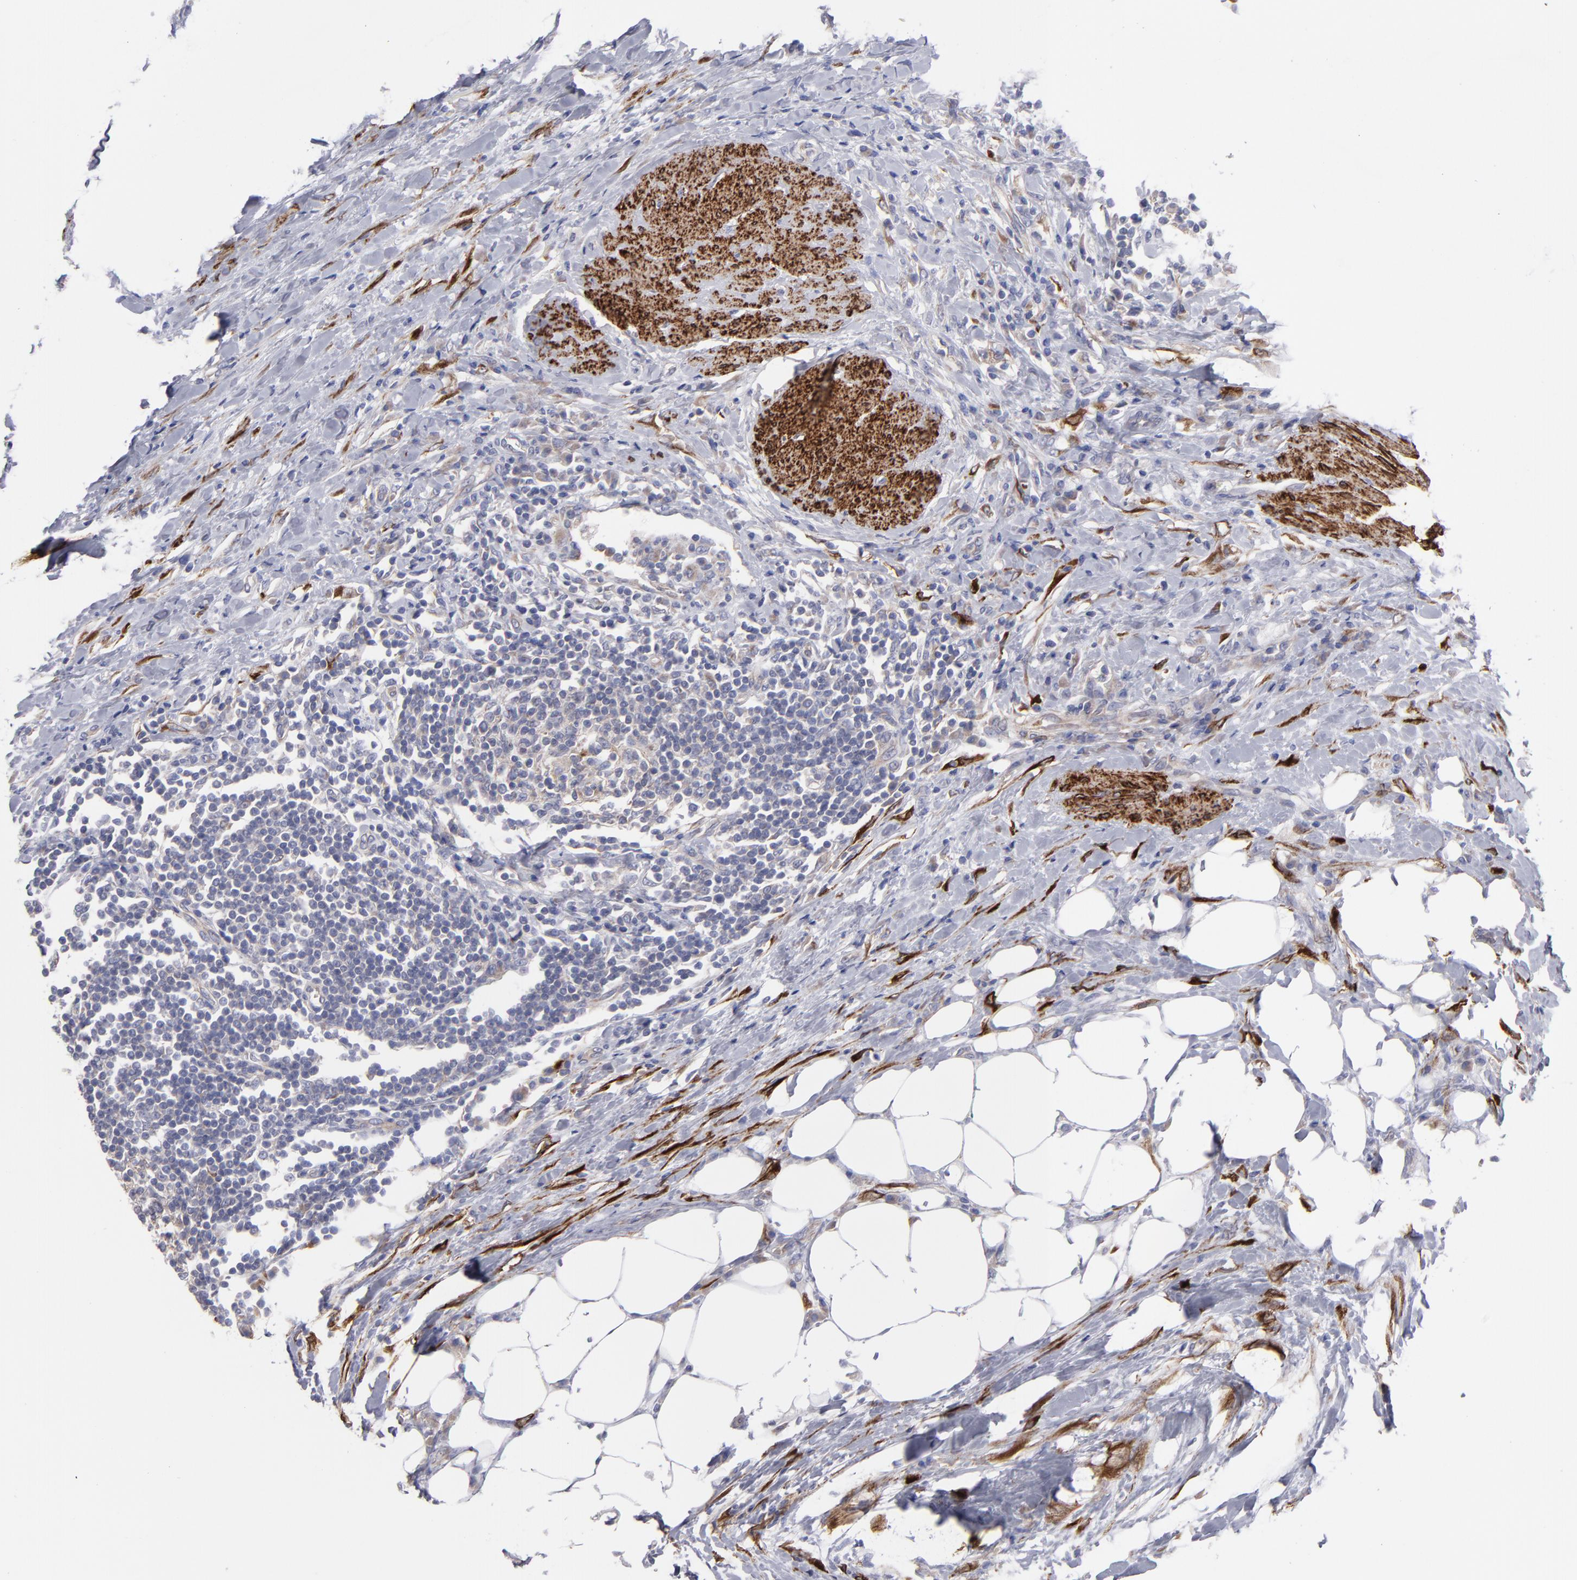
{"staining": {"intensity": "moderate", "quantity": ">75%", "location": "cytoplasmic/membranous"}, "tissue": "urothelial cancer", "cell_type": "Tumor cells", "image_type": "cancer", "snomed": [{"axis": "morphology", "description": "Urothelial carcinoma, High grade"}, {"axis": "topography", "description": "Urinary bladder"}], "caption": "High-power microscopy captured an immunohistochemistry (IHC) micrograph of urothelial cancer, revealing moderate cytoplasmic/membranous staining in about >75% of tumor cells.", "gene": "SLMAP", "patient": {"sex": "male", "age": 61}}